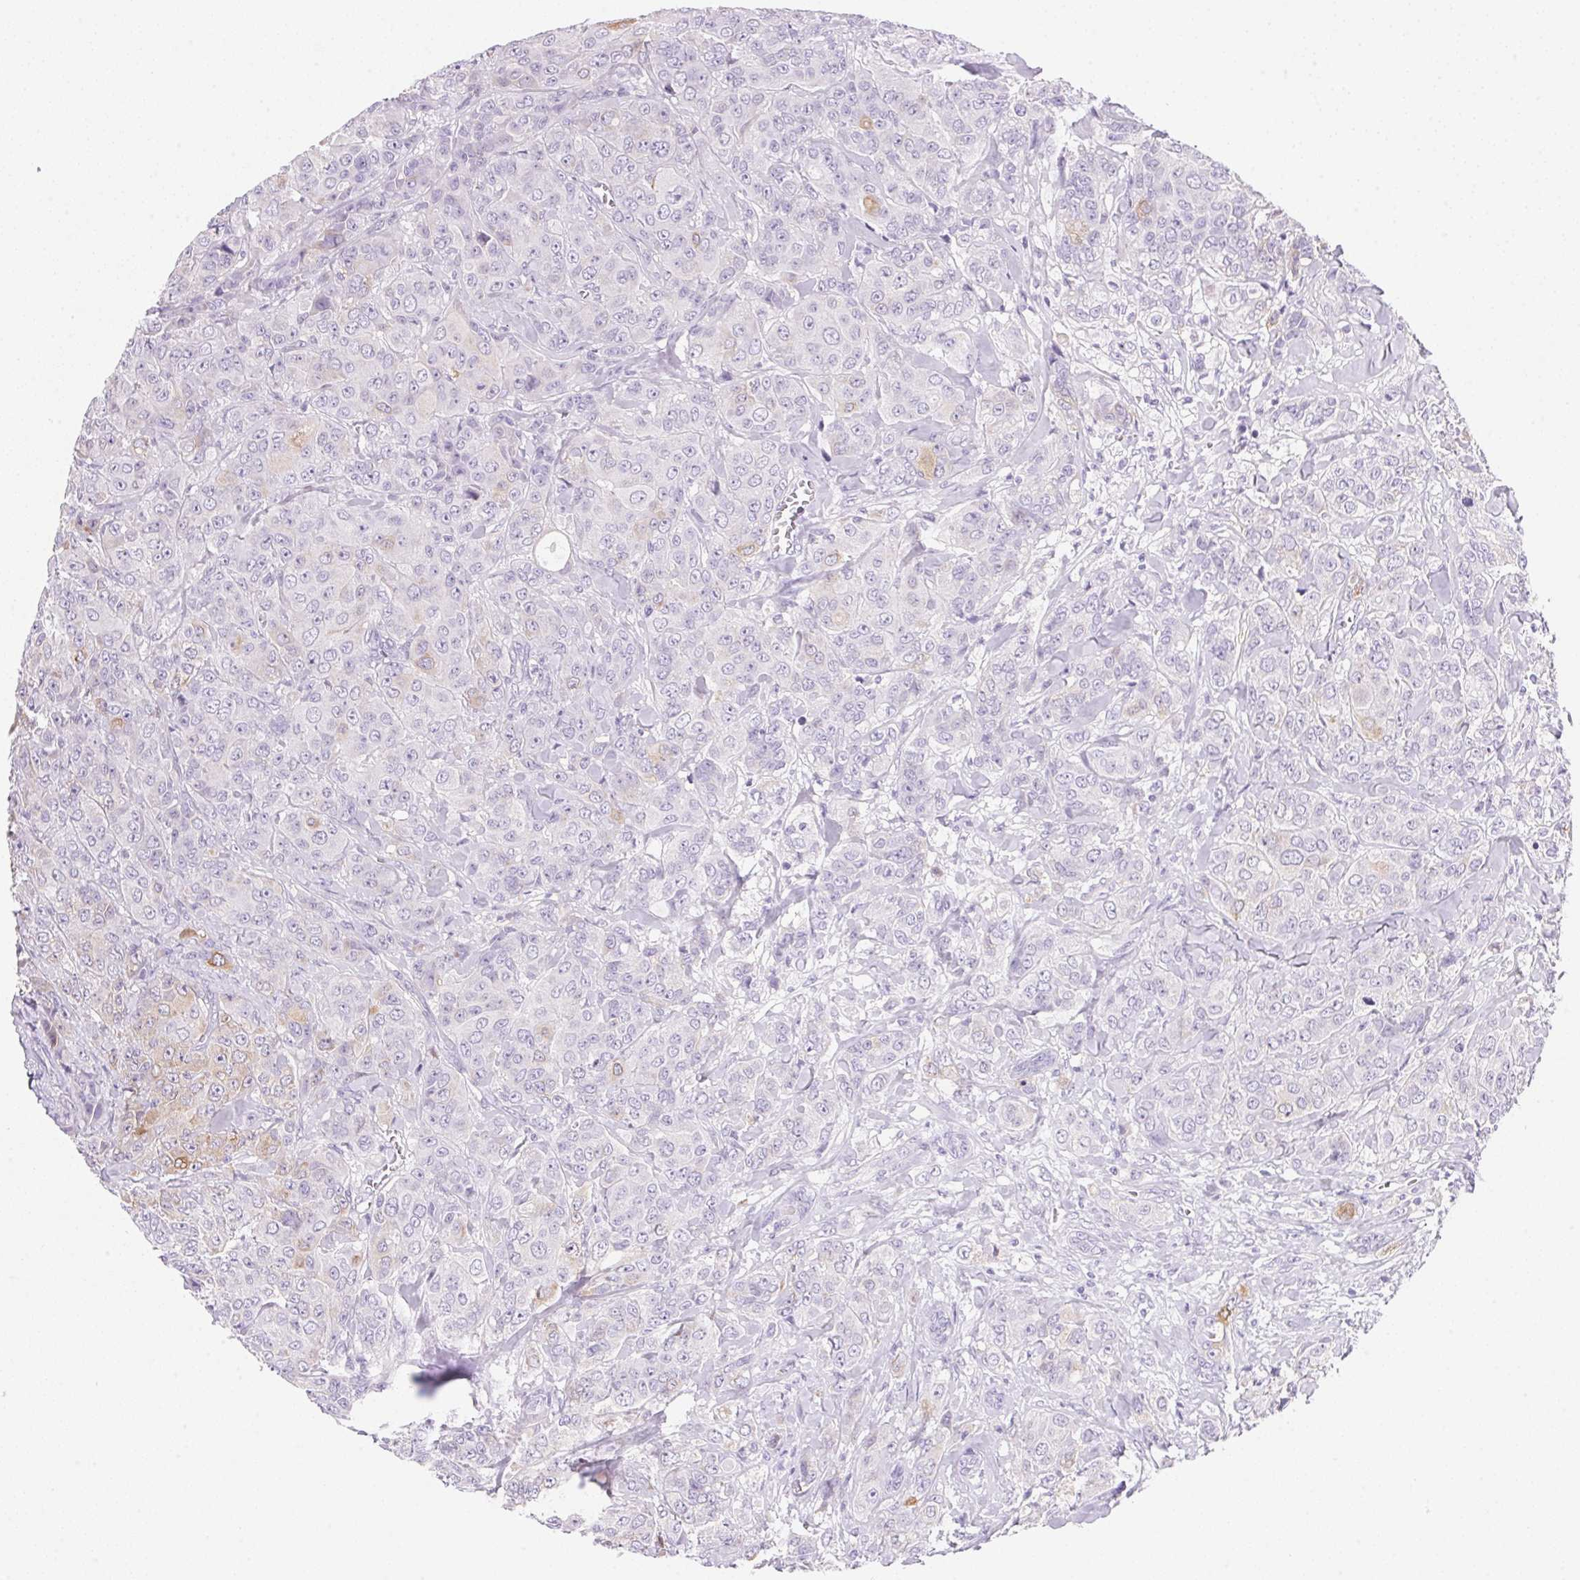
{"staining": {"intensity": "negative", "quantity": "none", "location": "none"}, "tissue": "breast cancer", "cell_type": "Tumor cells", "image_type": "cancer", "snomed": [{"axis": "morphology", "description": "Normal tissue, NOS"}, {"axis": "morphology", "description": "Duct carcinoma"}, {"axis": "topography", "description": "Breast"}], "caption": "Image shows no protein positivity in tumor cells of breast invasive ductal carcinoma tissue.", "gene": "DHCR24", "patient": {"sex": "female", "age": 43}}